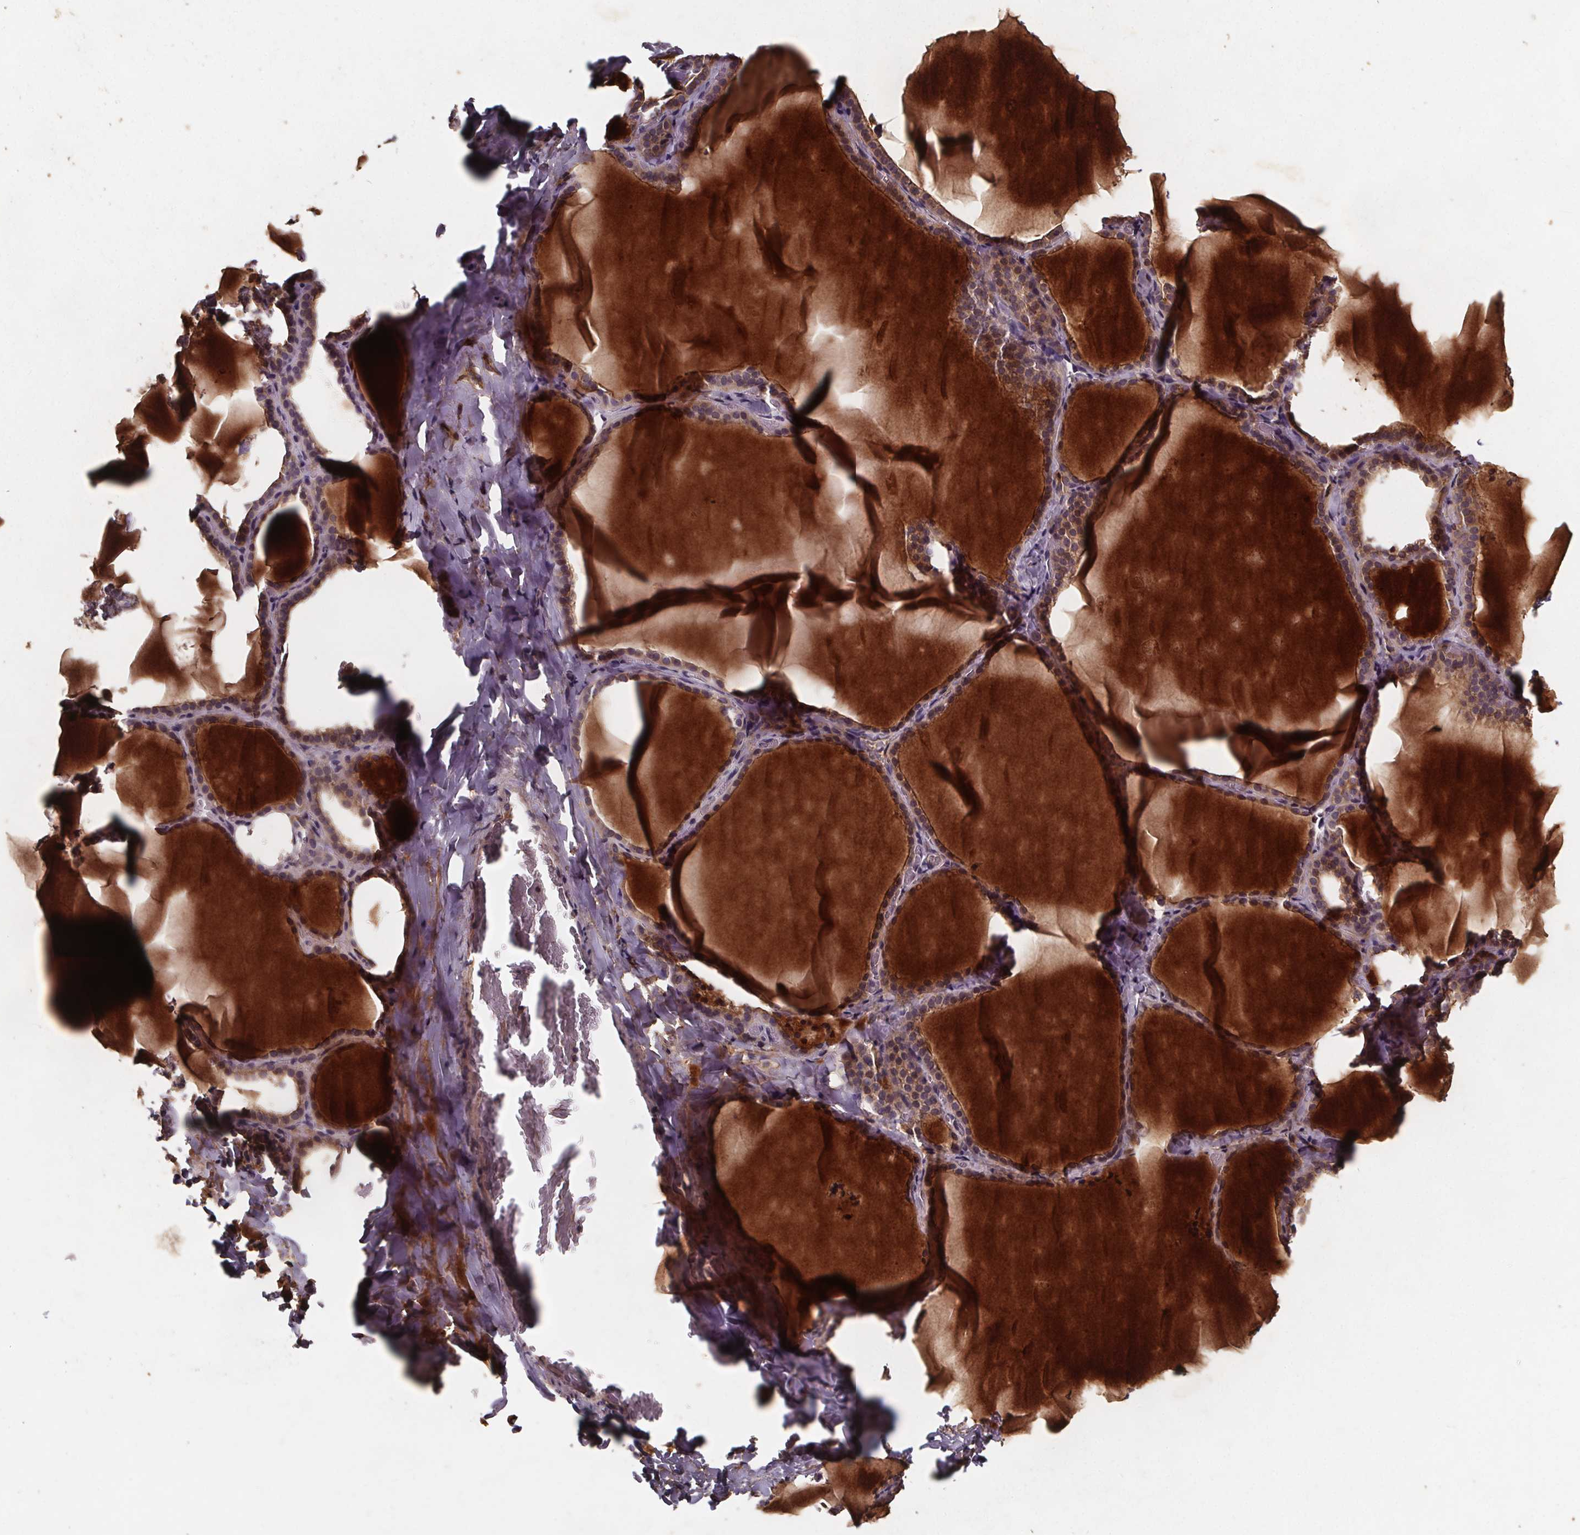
{"staining": {"intensity": "moderate", "quantity": "25%-75%", "location": "cytoplasmic/membranous"}, "tissue": "thyroid gland", "cell_type": "Glandular cells", "image_type": "normal", "snomed": [{"axis": "morphology", "description": "Normal tissue, NOS"}, {"axis": "topography", "description": "Thyroid gland"}], "caption": "Immunohistochemical staining of unremarkable human thyroid gland exhibits moderate cytoplasmic/membranous protein positivity in approximately 25%-75% of glandular cells. (brown staining indicates protein expression, while blue staining denotes nuclei).", "gene": "FASTKD3", "patient": {"sex": "female", "age": 22}}